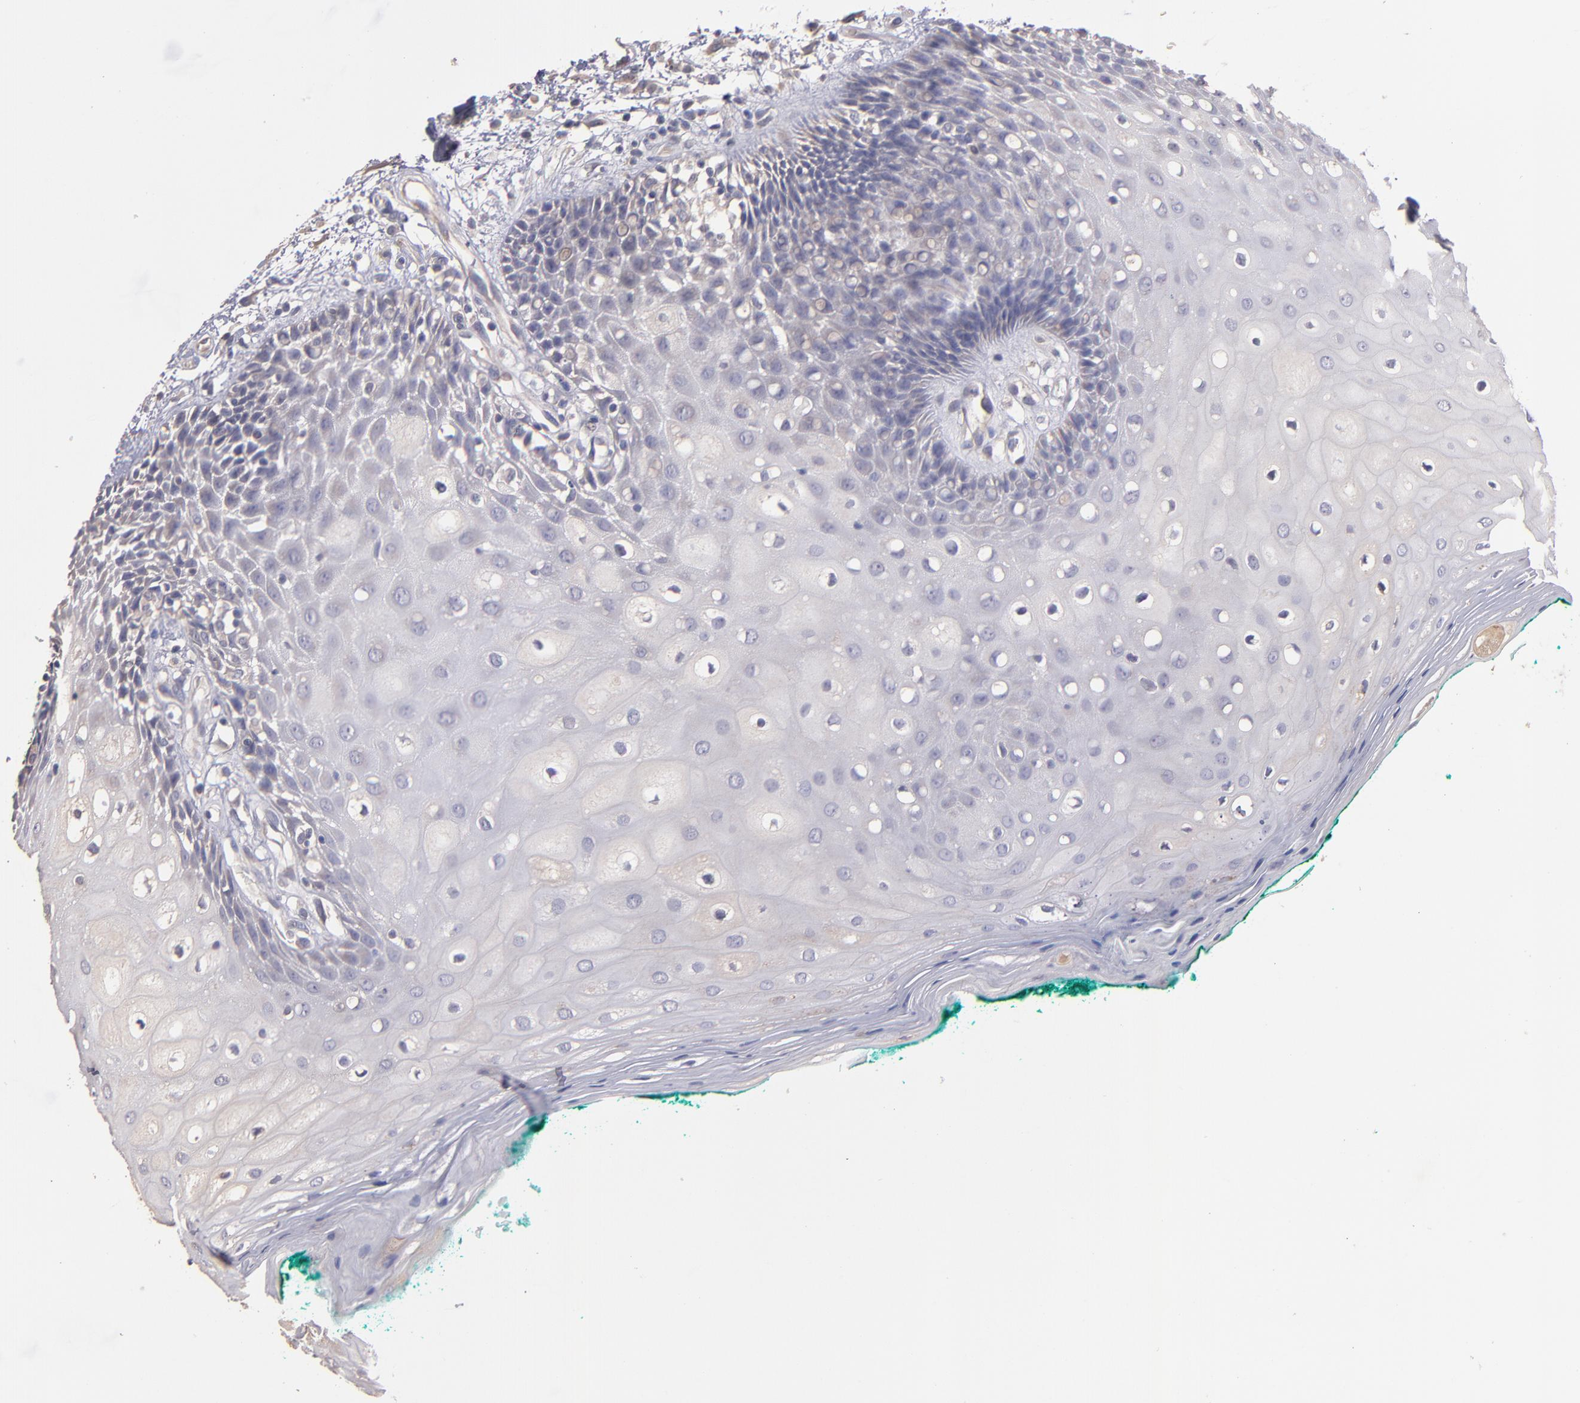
{"staining": {"intensity": "weak", "quantity": "<25%", "location": "cytoplasmic/membranous"}, "tissue": "oral mucosa", "cell_type": "Squamous epithelial cells", "image_type": "normal", "snomed": [{"axis": "morphology", "description": "Normal tissue, NOS"}, {"axis": "morphology", "description": "Squamous cell carcinoma, NOS"}, {"axis": "topography", "description": "Skeletal muscle"}, {"axis": "topography", "description": "Oral tissue"}, {"axis": "topography", "description": "Head-Neck"}], "caption": "An immunohistochemistry image of unremarkable oral mucosa is shown. There is no staining in squamous epithelial cells of oral mucosa. The staining is performed using DAB brown chromogen with nuclei counter-stained in using hematoxylin.", "gene": "GNAZ", "patient": {"sex": "female", "age": 84}}